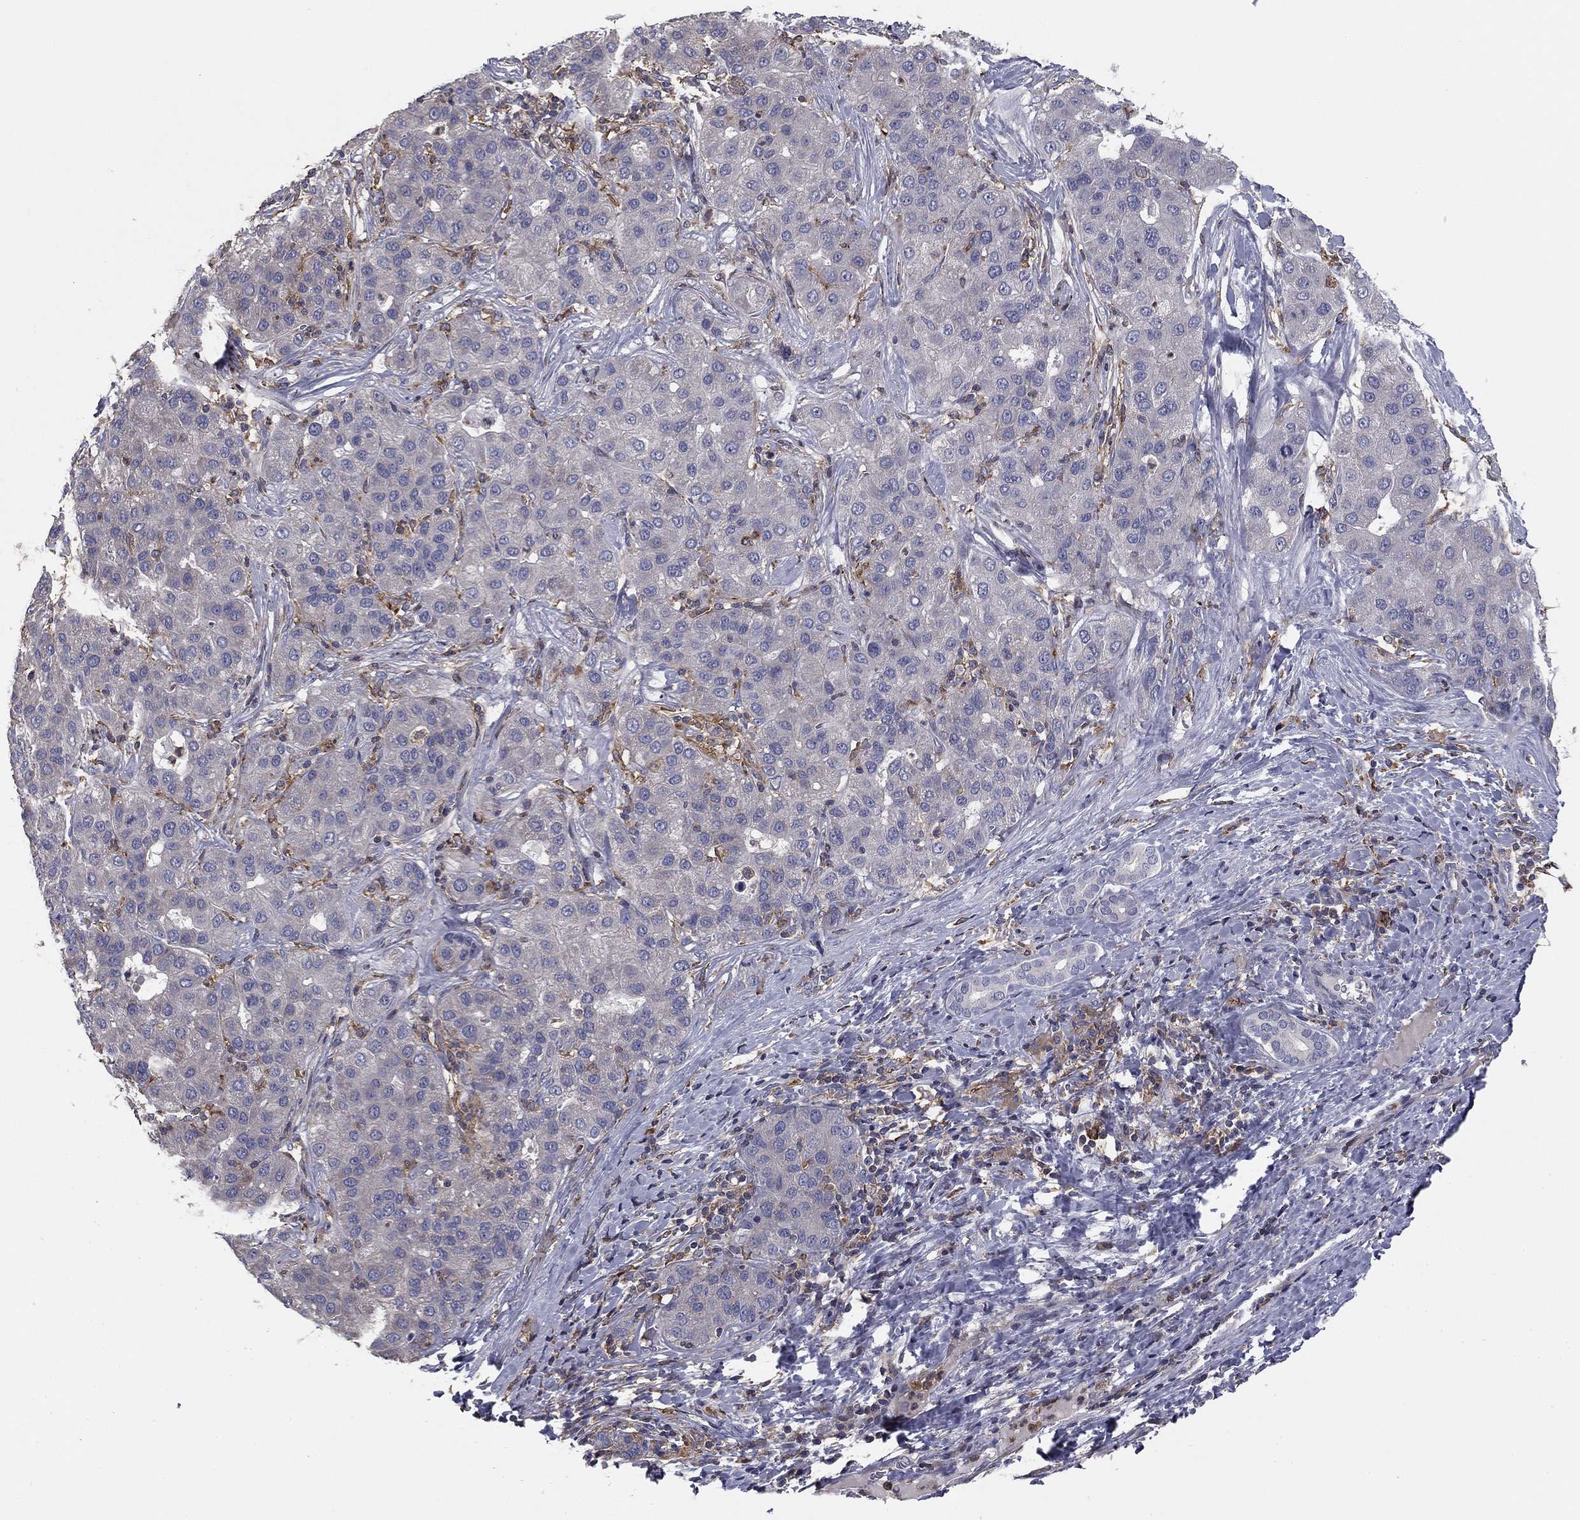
{"staining": {"intensity": "negative", "quantity": "none", "location": "none"}, "tissue": "liver cancer", "cell_type": "Tumor cells", "image_type": "cancer", "snomed": [{"axis": "morphology", "description": "Carcinoma, Hepatocellular, NOS"}, {"axis": "topography", "description": "Liver"}], "caption": "DAB (3,3'-diaminobenzidine) immunohistochemical staining of liver hepatocellular carcinoma shows no significant staining in tumor cells.", "gene": "PLCB2", "patient": {"sex": "male", "age": 65}}